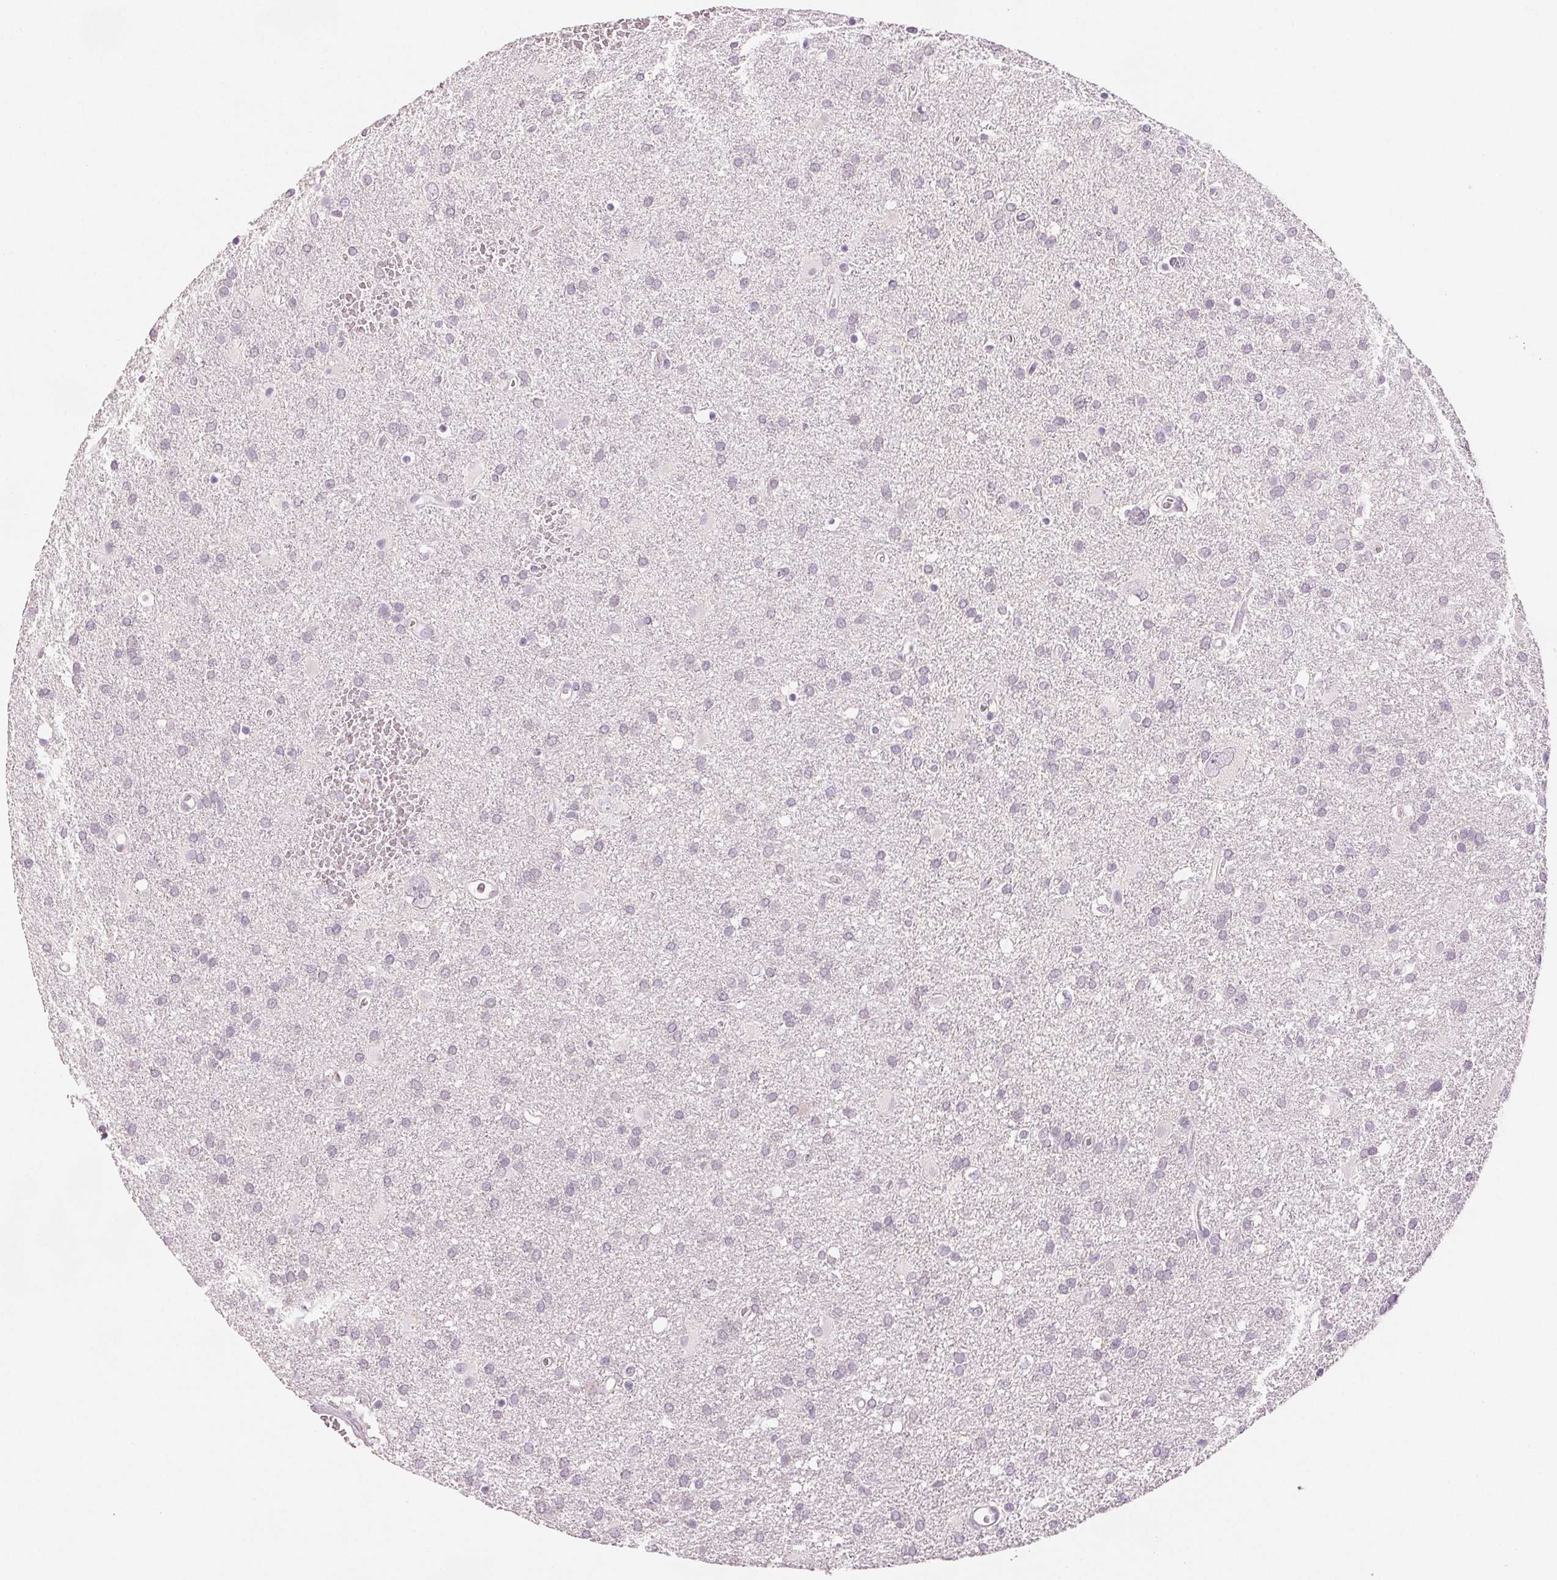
{"staining": {"intensity": "negative", "quantity": "none", "location": "none"}, "tissue": "glioma", "cell_type": "Tumor cells", "image_type": "cancer", "snomed": [{"axis": "morphology", "description": "Glioma, malignant, Low grade"}, {"axis": "topography", "description": "Brain"}], "caption": "The histopathology image exhibits no significant staining in tumor cells of malignant low-grade glioma. The staining is performed using DAB brown chromogen with nuclei counter-stained in using hematoxylin.", "gene": "SCGN", "patient": {"sex": "male", "age": 66}}